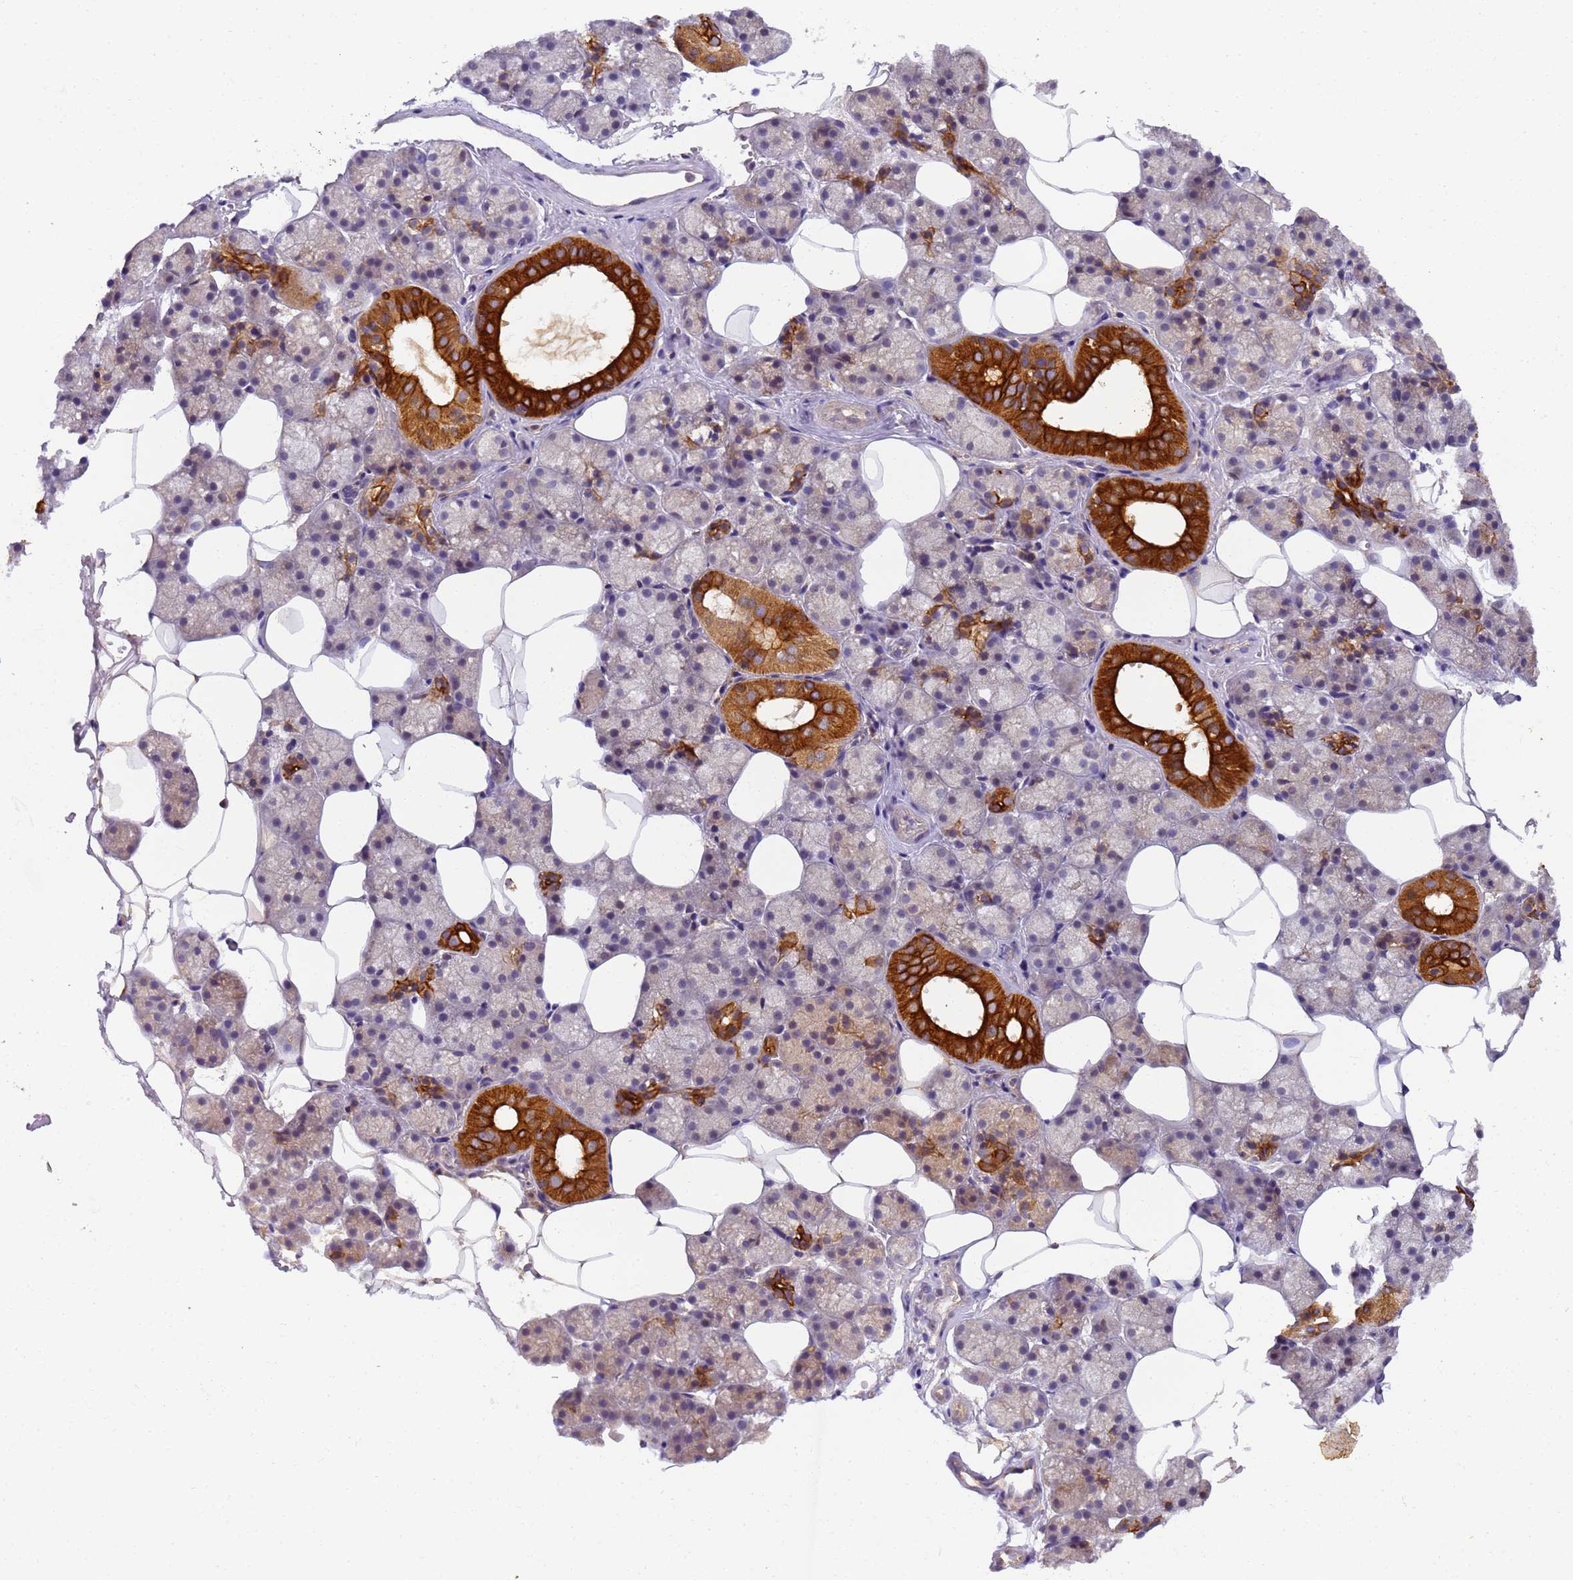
{"staining": {"intensity": "strong", "quantity": "25%-75%", "location": "cytoplasmic/membranous"}, "tissue": "salivary gland", "cell_type": "Glandular cells", "image_type": "normal", "snomed": [{"axis": "morphology", "description": "Normal tissue, NOS"}, {"axis": "topography", "description": "Salivary gland"}], "caption": "A photomicrograph of human salivary gland stained for a protein shows strong cytoplasmic/membranous brown staining in glandular cells. Ihc stains the protein in brown and the nuclei are stained blue.", "gene": "TIGAR", "patient": {"sex": "male", "age": 62}}